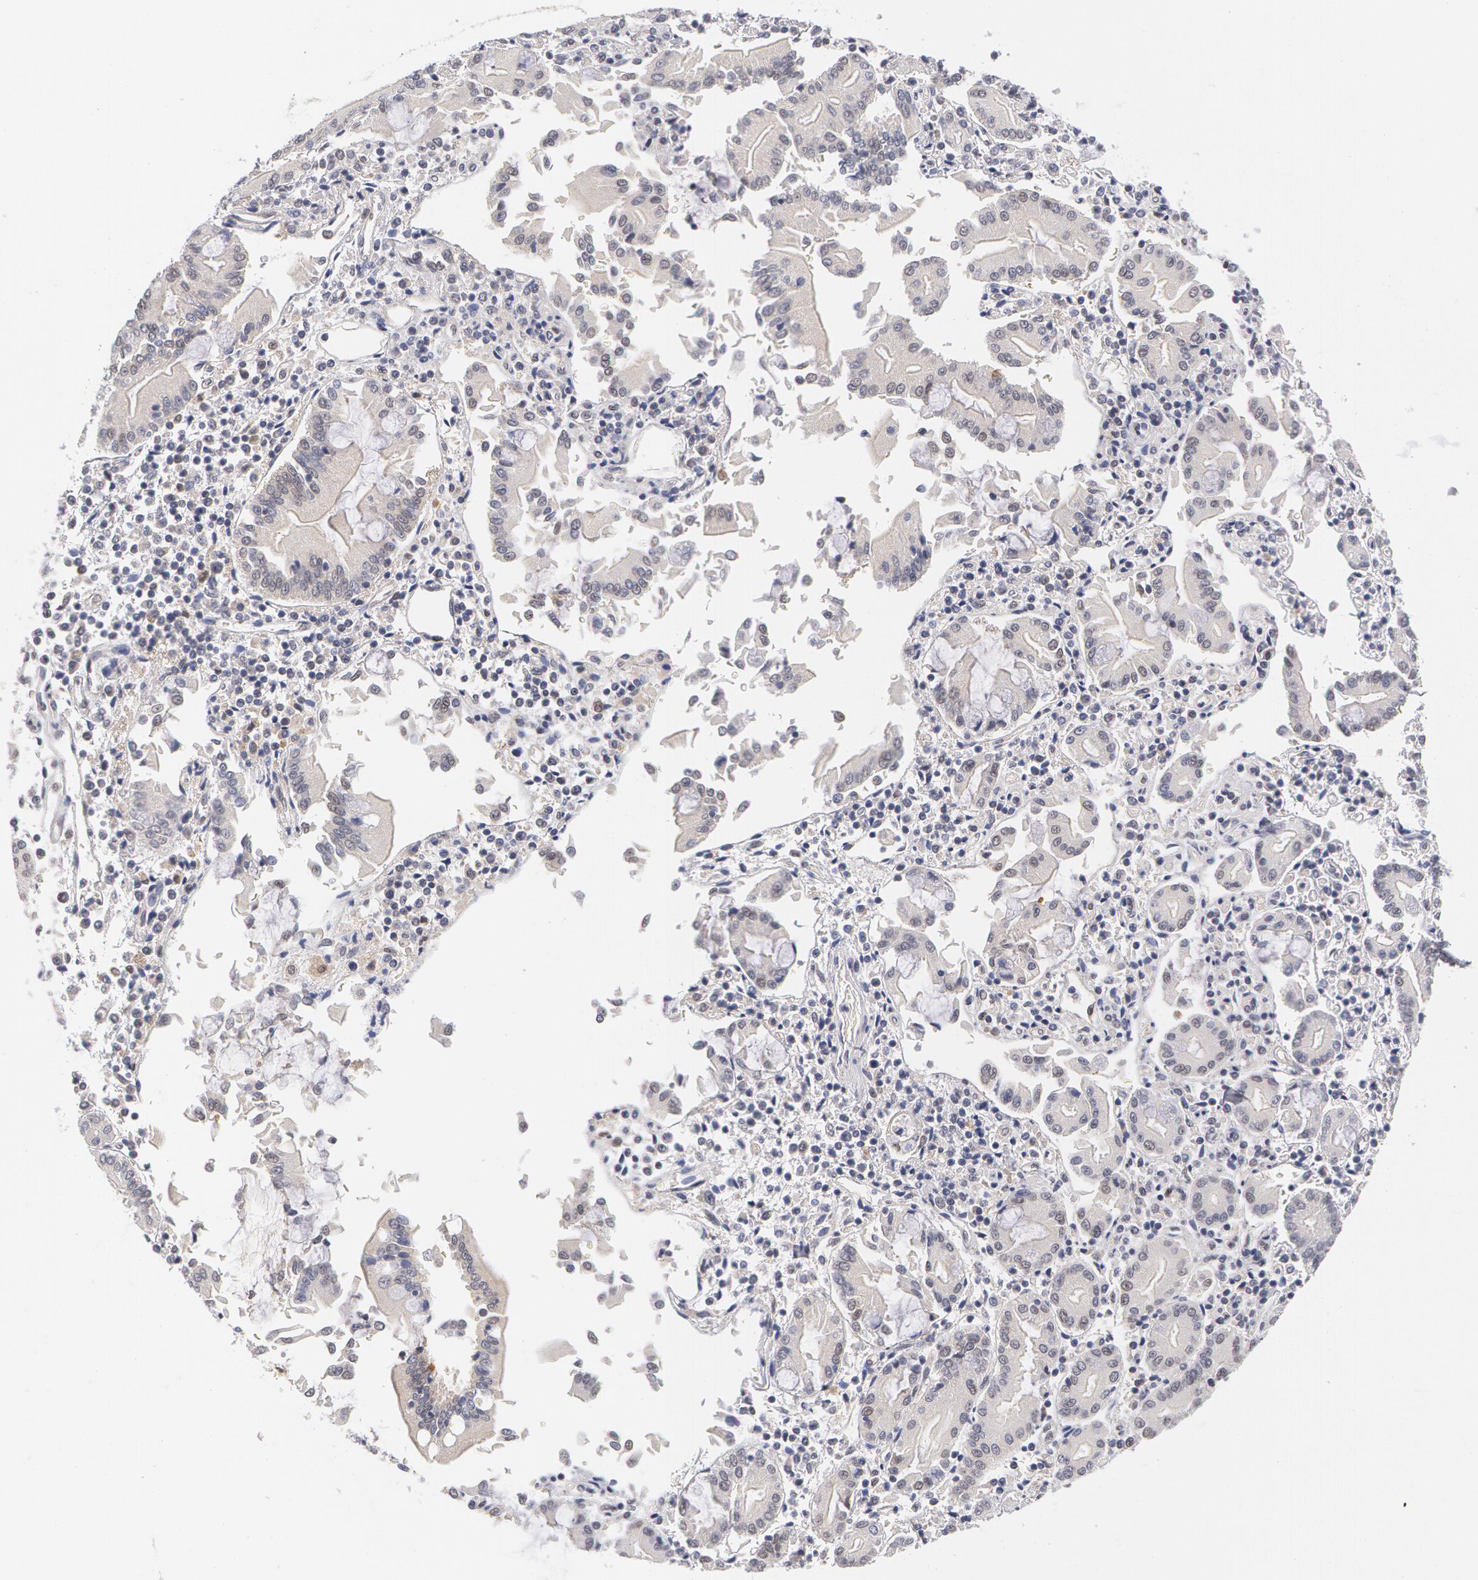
{"staining": {"intensity": "negative", "quantity": "none", "location": "none"}, "tissue": "pancreatic cancer", "cell_type": "Tumor cells", "image_type": "cancer", "snomed": [{"axis": "morphology", "description": "Adenocarcinoma, NOS"}, {"axis": "topography", "description": "Pancreas"}], "caption": "Immunohistochemical staining of pancreatic cancer exhibits no significant staining in tumor cells.", "gene": "TXNRD1", "patient": {"sex": "female", "age": 57}}